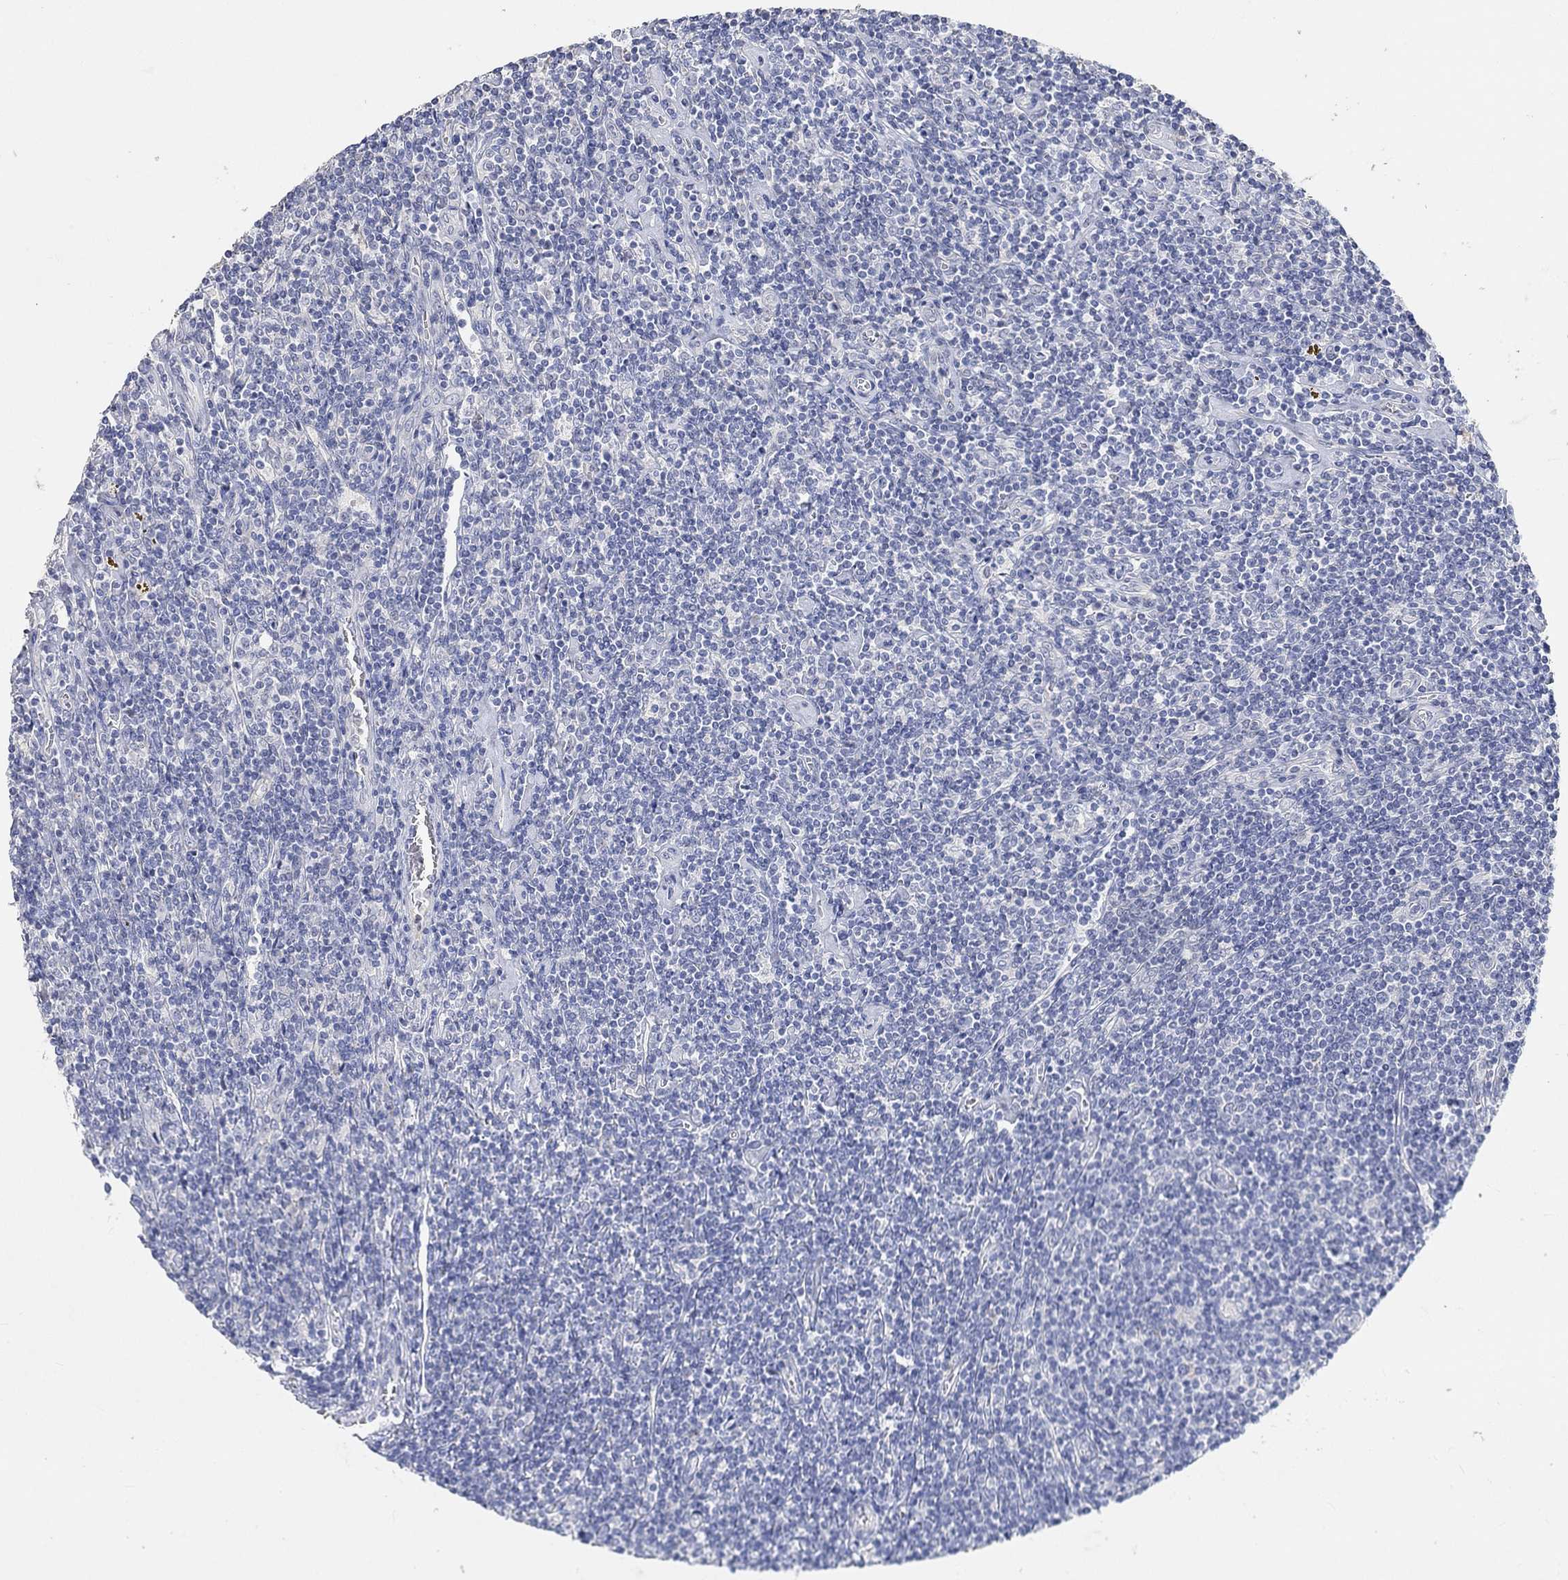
{"staining": {"intensity": "negative", "quantity": "none", "location": "none"}, "tissue": "lymphoma", "cell_type": "Tumor cells", "image_type": "cancer", "snomed": [{"axis": "morphology", "description": "Hodgkin's disease, NOS"}, {"axis": "topography", "description": "Lymph node"}], "caption": "A high-resolution photomicrograph shows IHC staining of lymphoma, which shows no significant expression in tumor cells.", "gene": "NLRP14", "patient": {"sex": "male", "age": 40}}